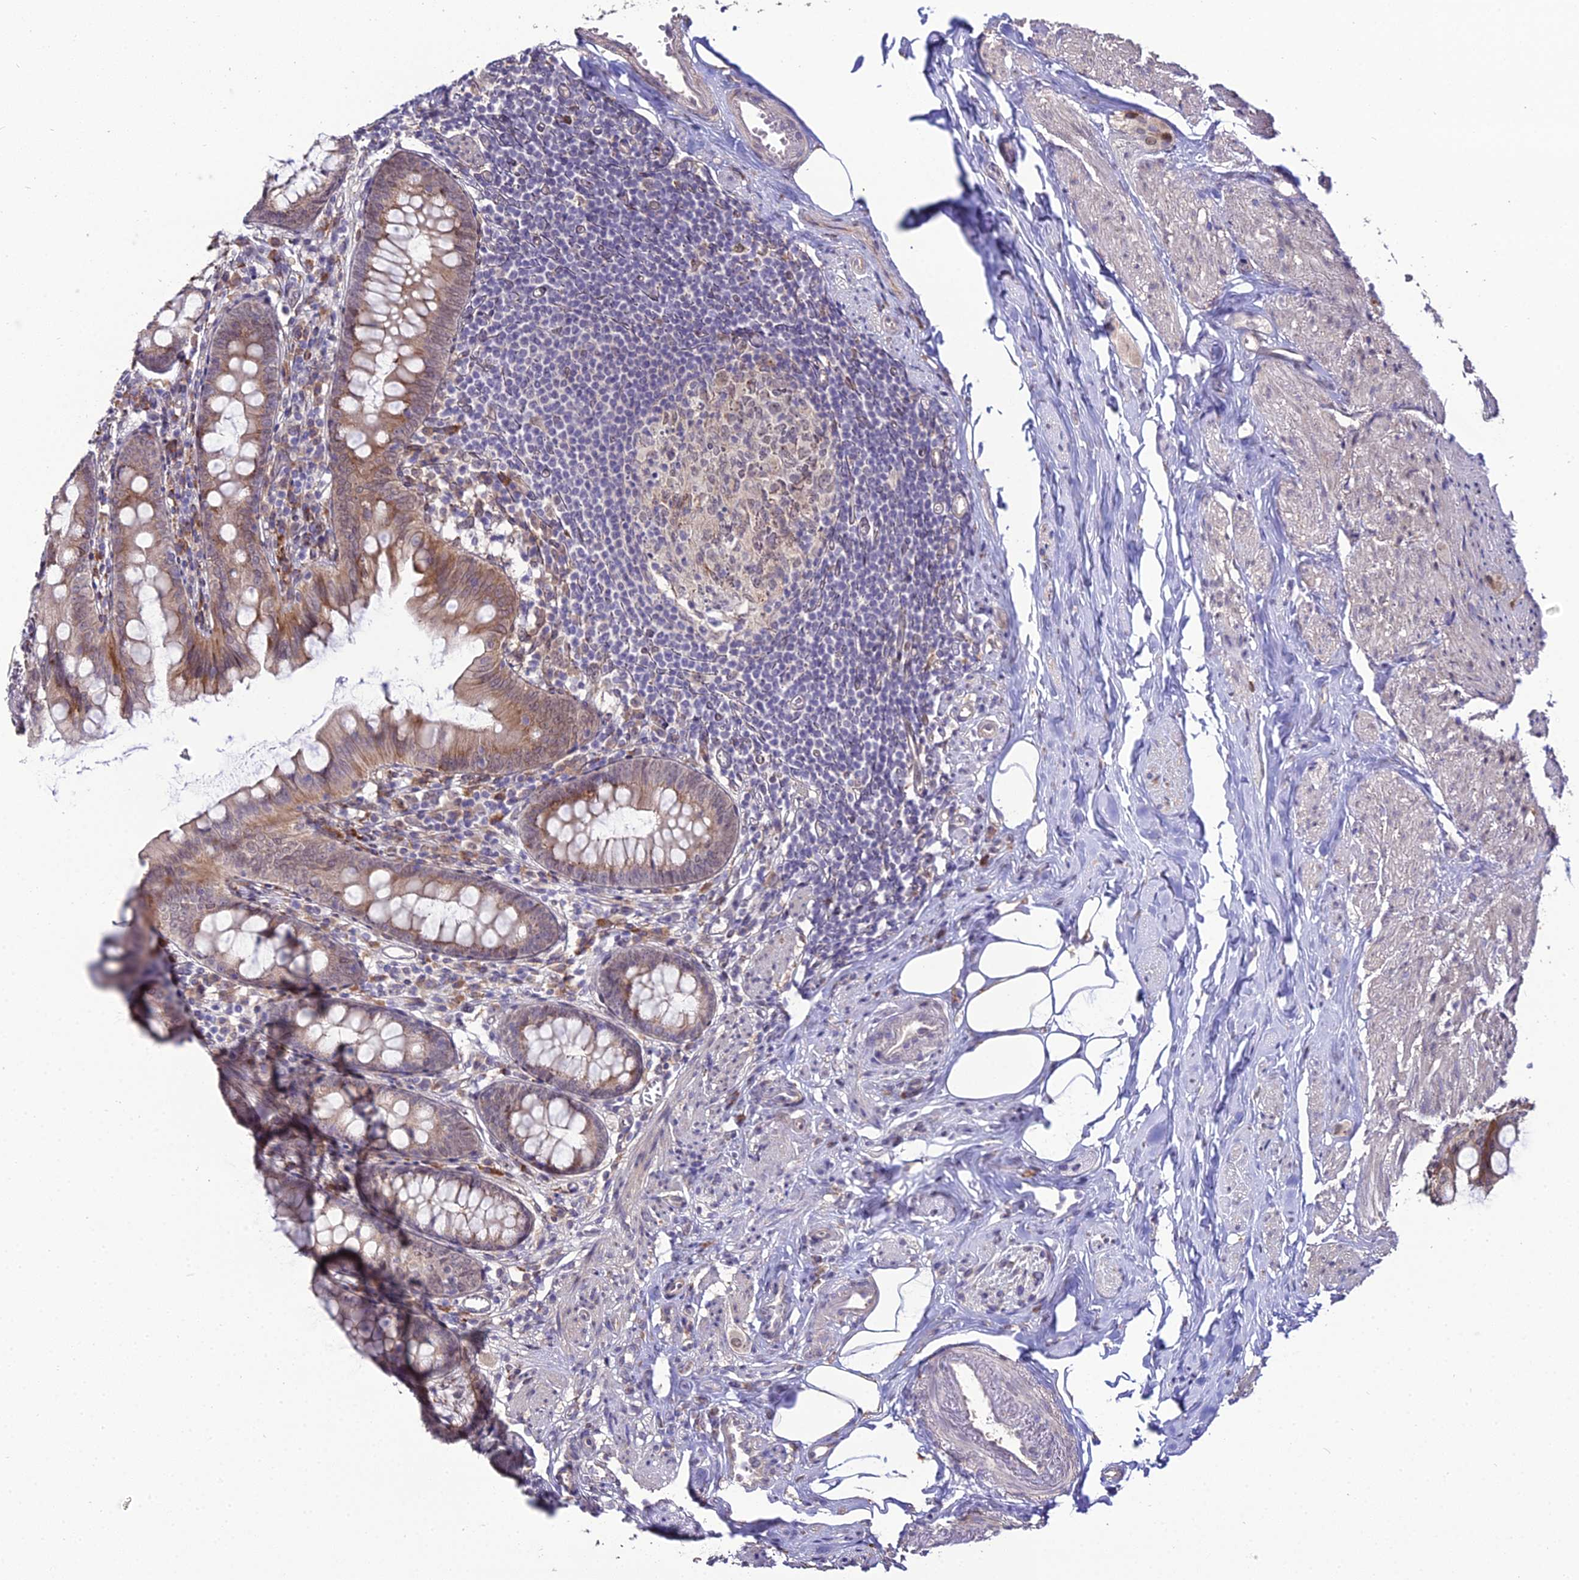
{"staining": {"intensity": "moderate", "quantity": ">75%", "location": "cytoplasmic/membranous"}, "tissue": "appendix", "cell_type": "Glandular cells", "image_type": "normal", "snomed": [{"axis": "morphology", "description": "Normal tissue, NOS"}, {"axis": "topography", "description": "Appendix"}], "caption": "Brown immunohistochemical staining in benign appendix shows moderate cytoplasmic/membranous staining in about >75% of glandular cells. The staining was performed using DAB (3,3'-diaminobenzidine) to visualize the protein expression in brown, while the nuclei were stained in blue with hematoxylin (Magnification: 20x).", "gene": "TROAP", "patient": {"sex": "female", "age": 77}}